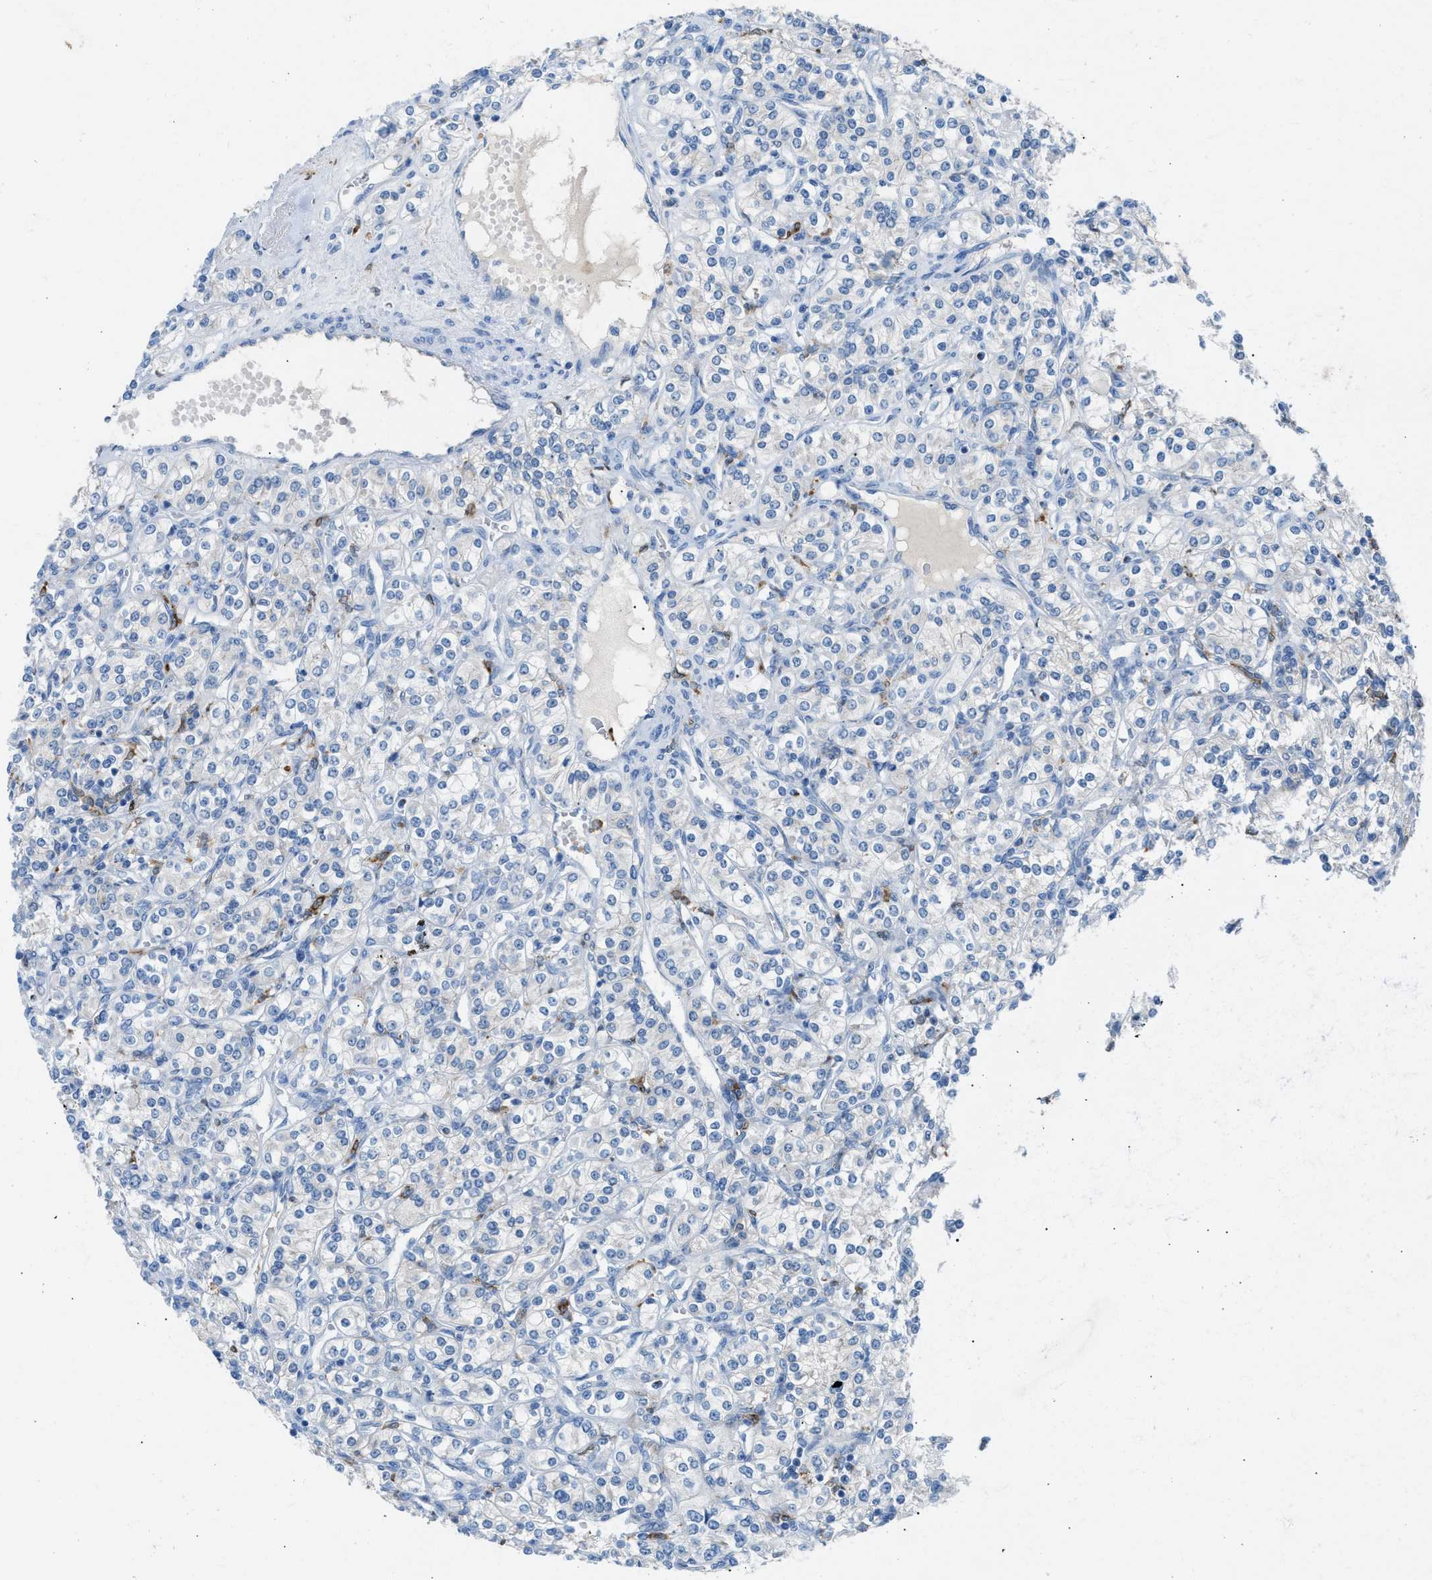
{"staining": {"intensity": "negative", "quantity": "none", "location": "none"}, "tissue": "renal cancer", "cell_type": "Tumor cells", "image_type": "cancer", "snomed": [{"axis": "morphology", "description": "Adenocarcinoma, NOS"}, {"axis": "topography", "description": "Kidney"}], "caption": "Immunohistochemistry micrograph of human renal cancer (adenocarcinoma) stained for a protein (brown), which shows no expression in tumor cells. (DAB (3,3'-diaminobenzidine) immunohistochemistry (IHC) with hematoxylin counter stain).", "gene": "CLEC10A", "patient": {"sex": "male", "age": 77}}